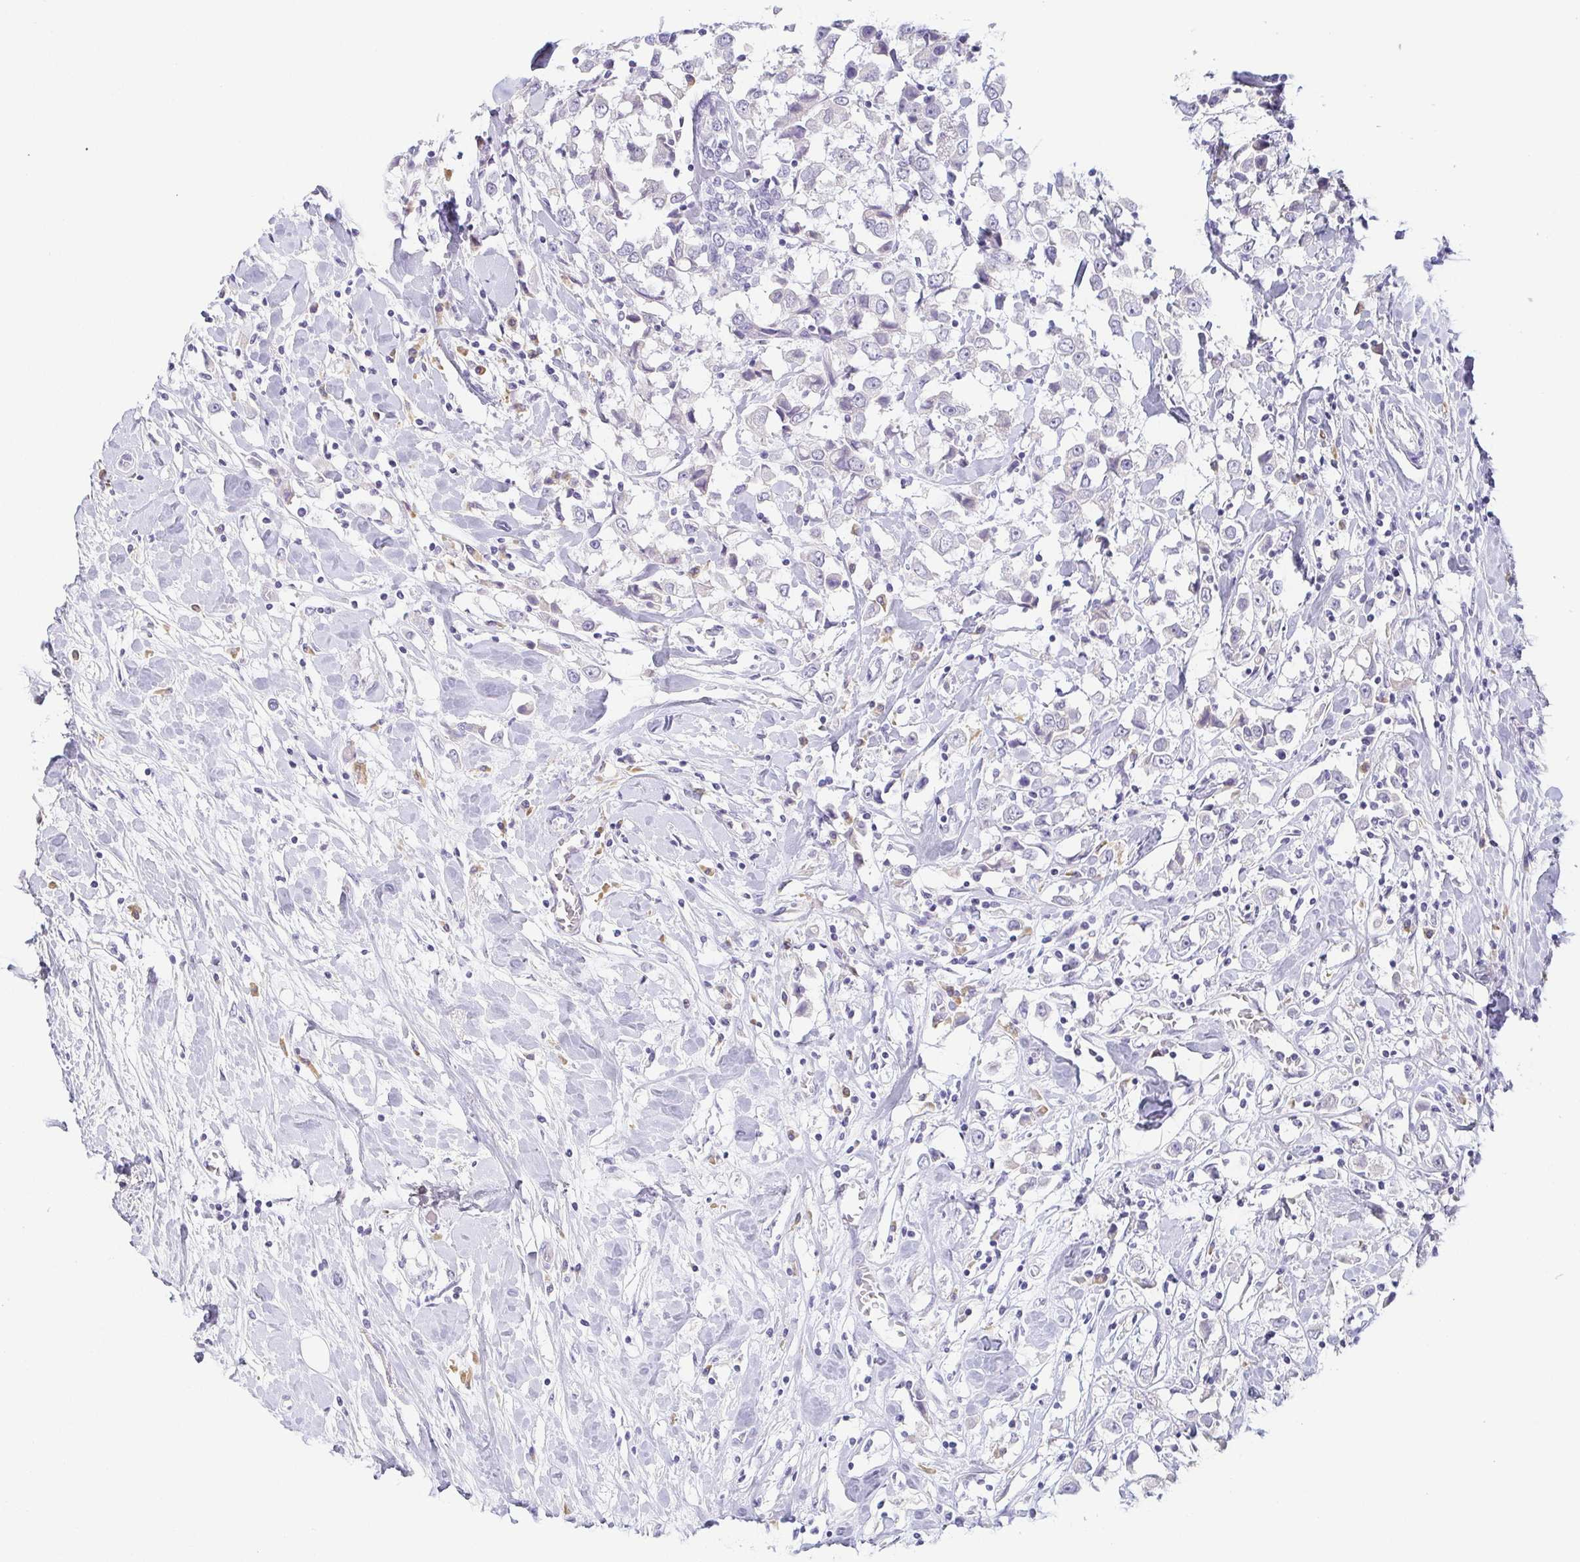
{"staining": {"intensity": "negative", "quantity": "none", "location": "none"}, "tissue": "breast cancer", "cell_type": "Tumor cells", "image_type": "cancer", "snomed": [{"axis": "morphology", "description": "Duct carcinoma"}, {"axis": "topography", "description": "Breast"}], "caption": "Immunohistochemical staining of breast cancer demonstrates no significant expression in tumor cells. (Stains: DAB immunohistochemistry with hematoxylin counter stain, Microscopy: brightfield microscopy at high magnification).", "gene": "PRR27", "patient": {"sex": "female", "age": 61}}